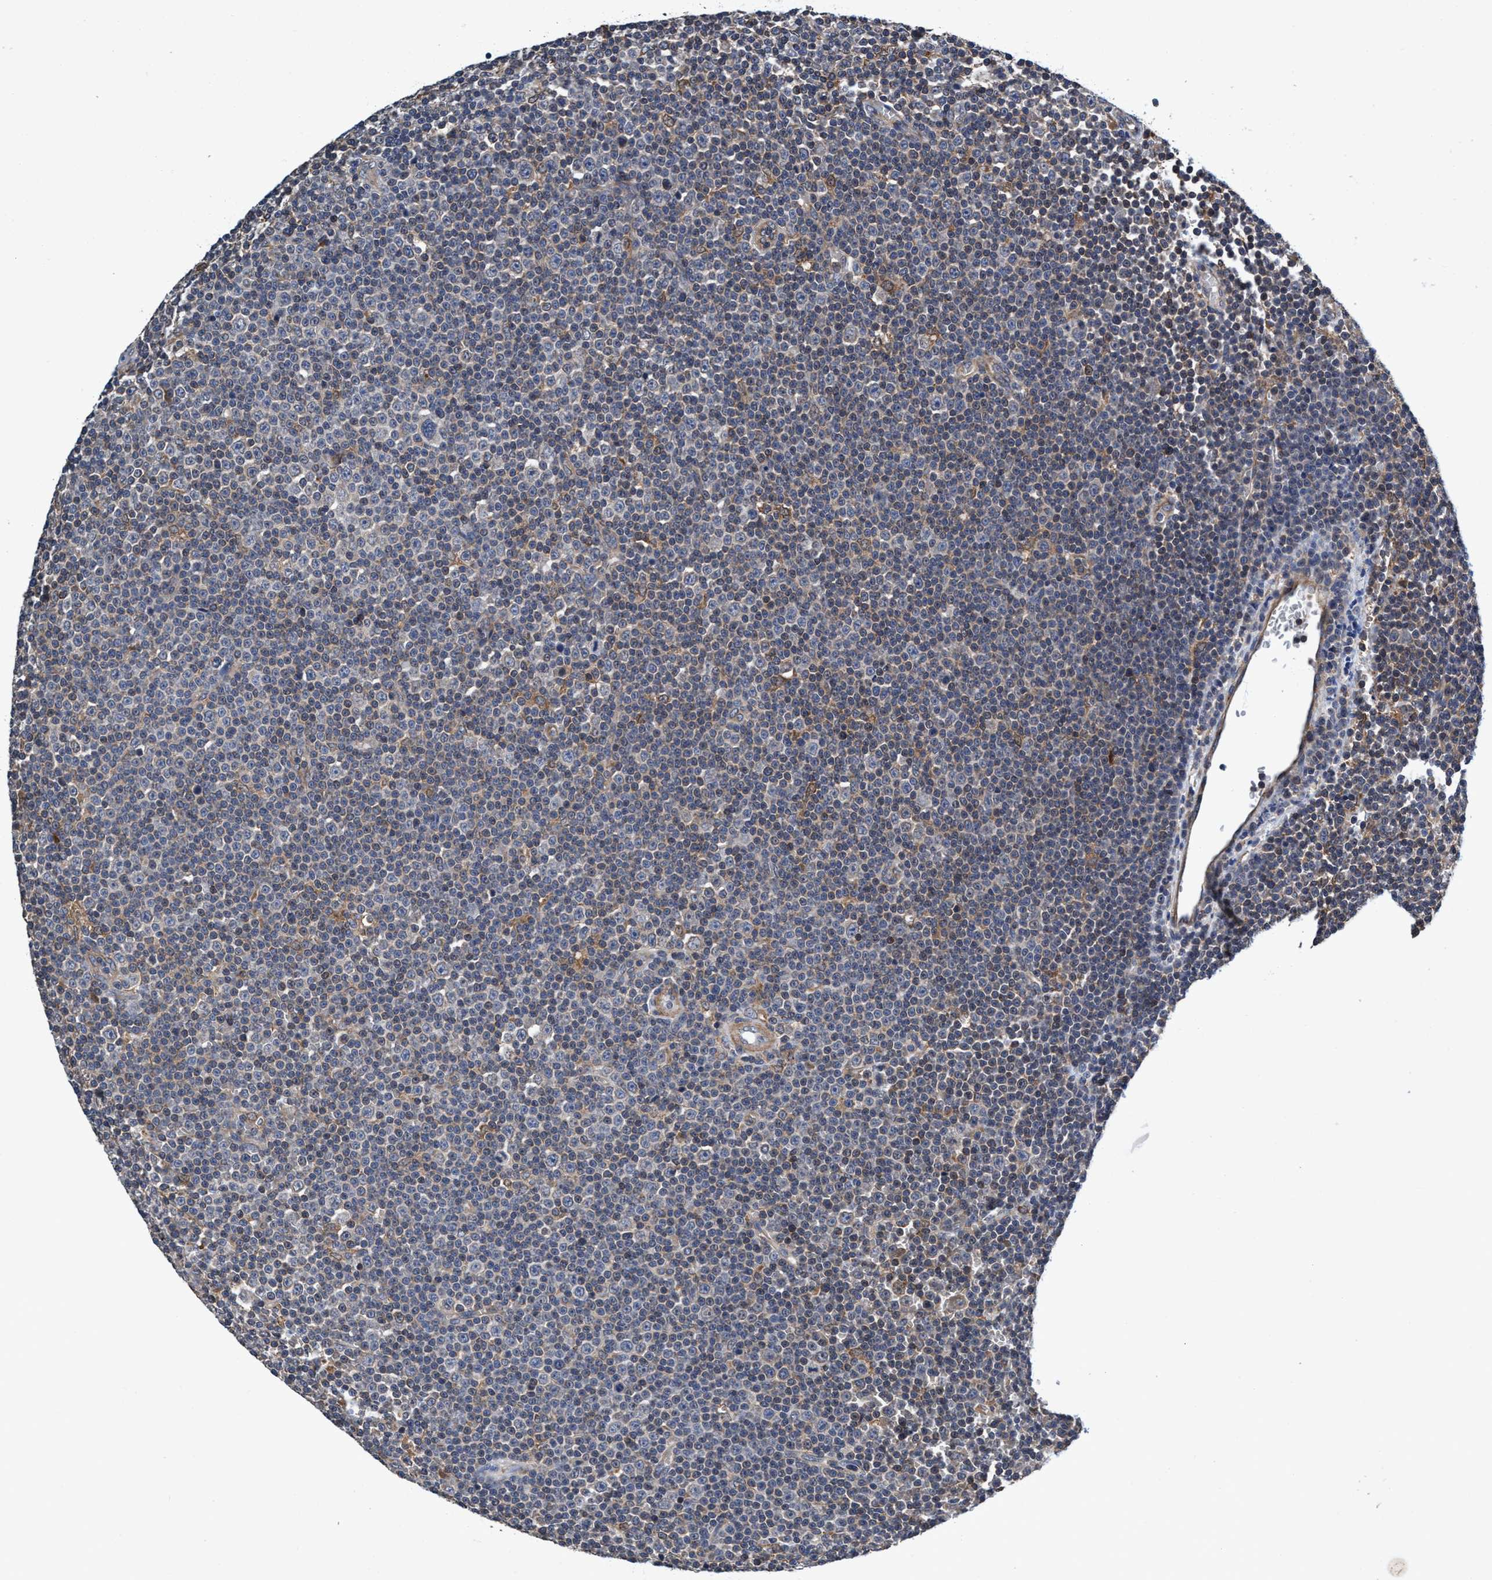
{"staining": {"intensity": "negative", "quantity": "none", "location": "none"}, "tissue": "lymphoma", "cell_type": "Tumor cells", "image_type": "cancer", "snomed": [{"axis": "morphology", "description": "Malignant lymphoma, non-Hodgkin's type, Low grade"}, {"axis": "topography", "description": "Lymph node"}], "caption": "Lymphoma was stained to show a protein in brown. There is no significant staining in tumor cells. (Brightfield microscopy of DAB (3,3'-diaminobenzidine) immunohistochemistry at high magnification).", "gene": "CALCOCO2", "patient": {"sex": "female", "age": 67}}